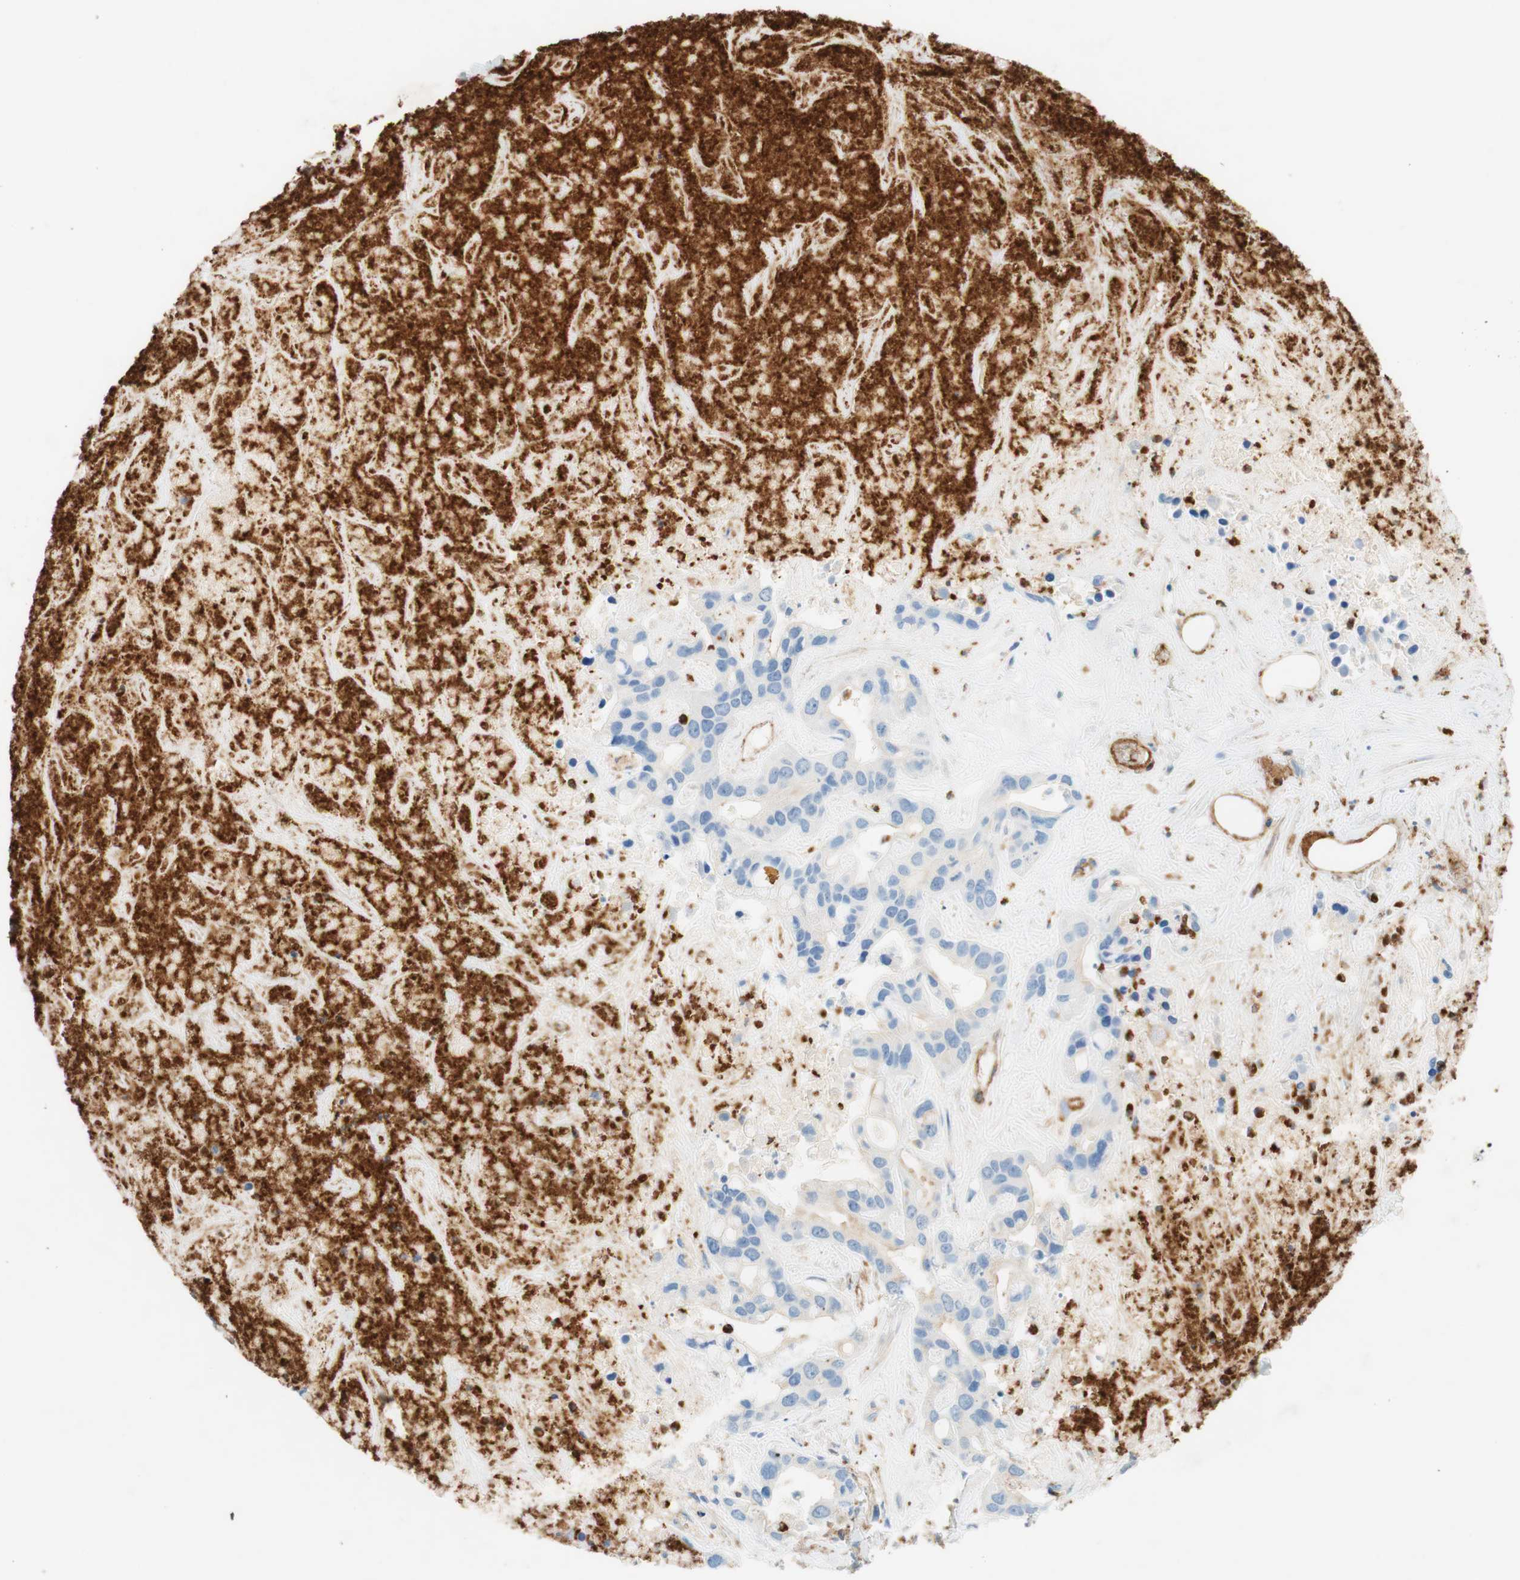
{"staining": {"intensity": "negative", "quantity": "none", "location": "none"}, "tissue": "liver cancer", "cell_type": "Tumor cells", "image_type": "cancer", "snomed": [{"axis": "morphology", "description": "Cholangiocarcinoma"}, {"axis": "topography", "description": "Liver"}], "caption": "A histopathology image of liver cancer (cholangiocarcinoma) stained for a protein reveals no brown staining in tumor cells.", "gene": "STOM", "patient": {"sex": "female", "age": 65}}